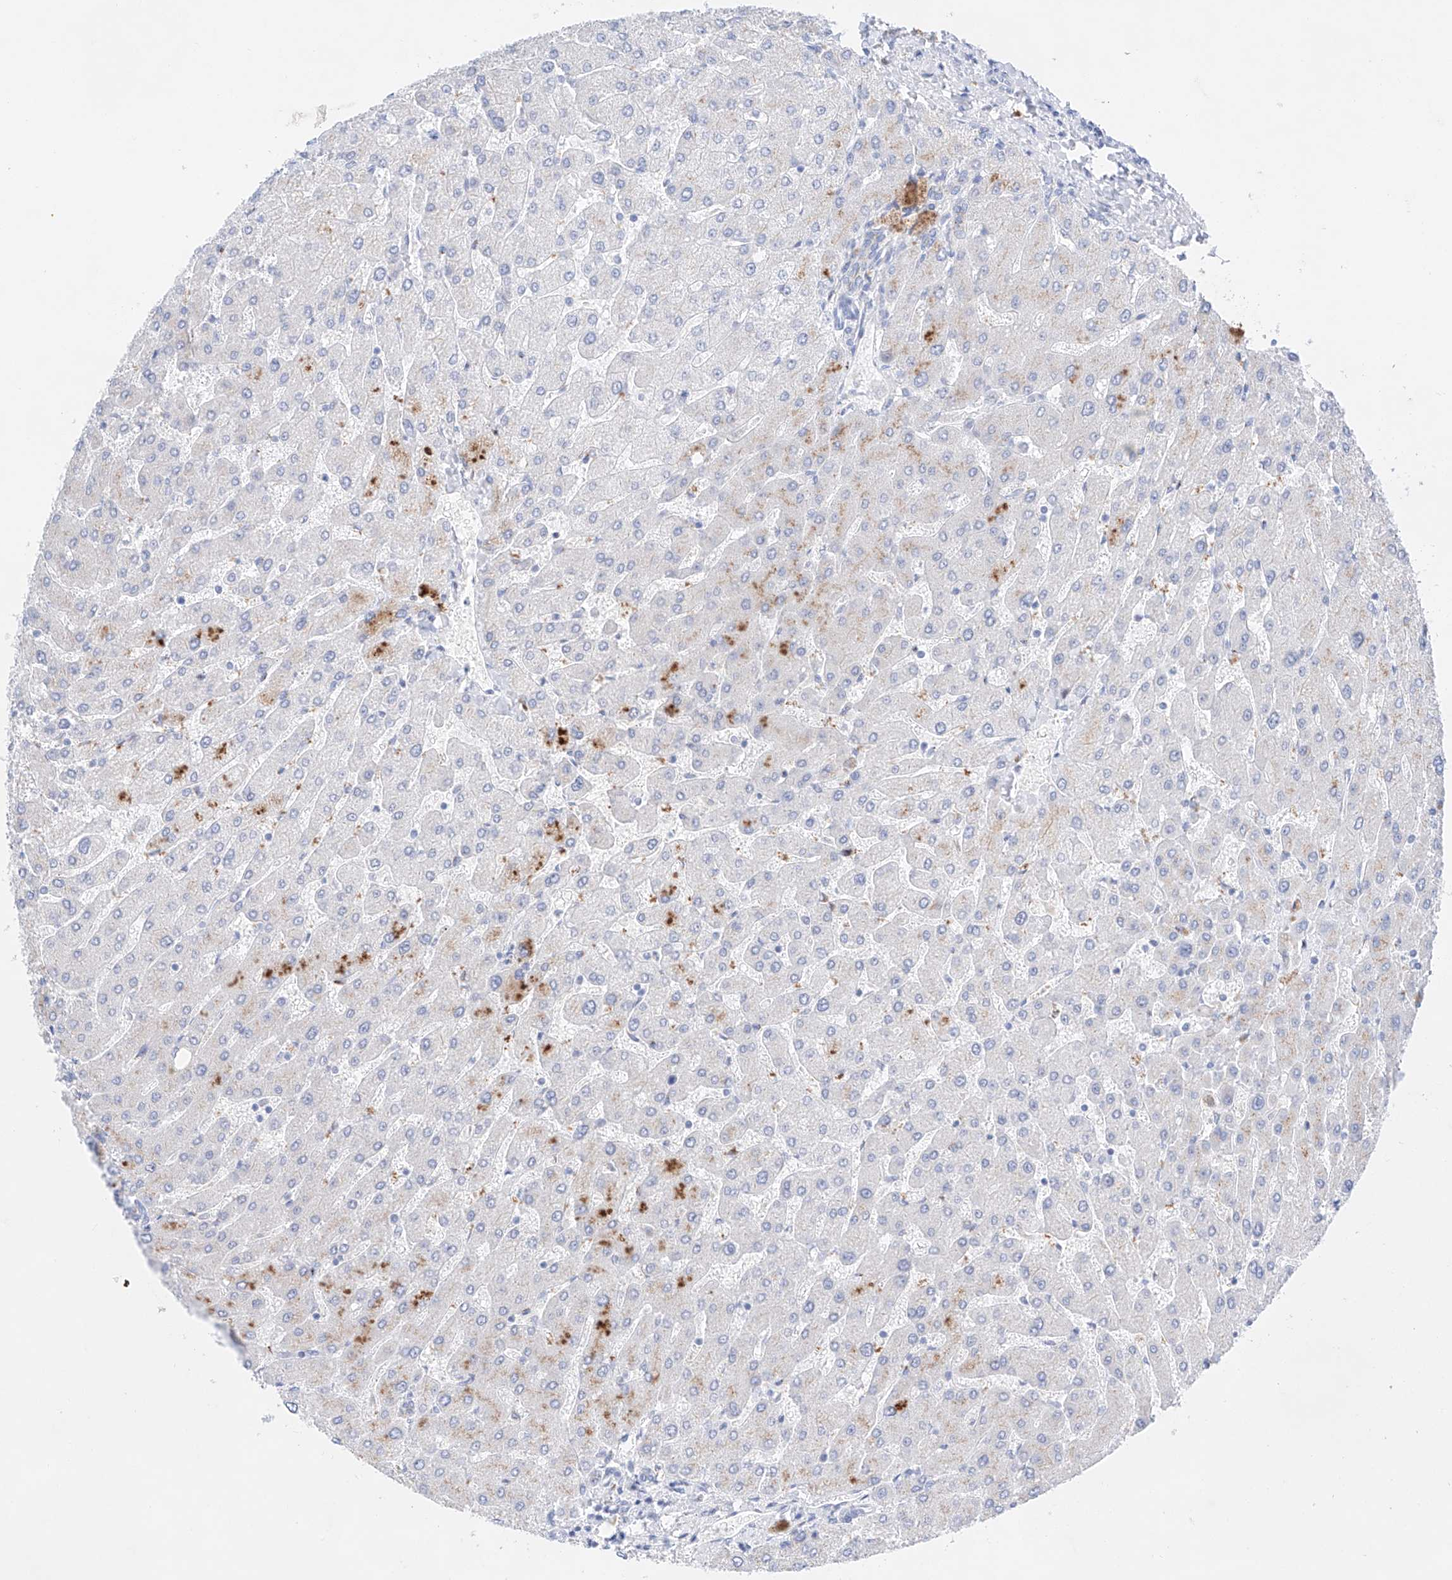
{"staining": {"intensity": "negative", "quantity": "none", "location": "none"}, "tissue": "liver", "cell_type": "Cholangiocytes", "image_type": "normal", "snomed": [{"axis": "morphology", "description": "Normal tissue, NOS"}, {"axis": "topography", "description": "Liver"}], "caption": "Micrograph shows no significant protein expression in cholangiocytes of unremarkable liver. (DAB IHC with hematoxylin counter stain).", "gene": "NT5C3B", "patient": {"sex": "male", "age": 55}}